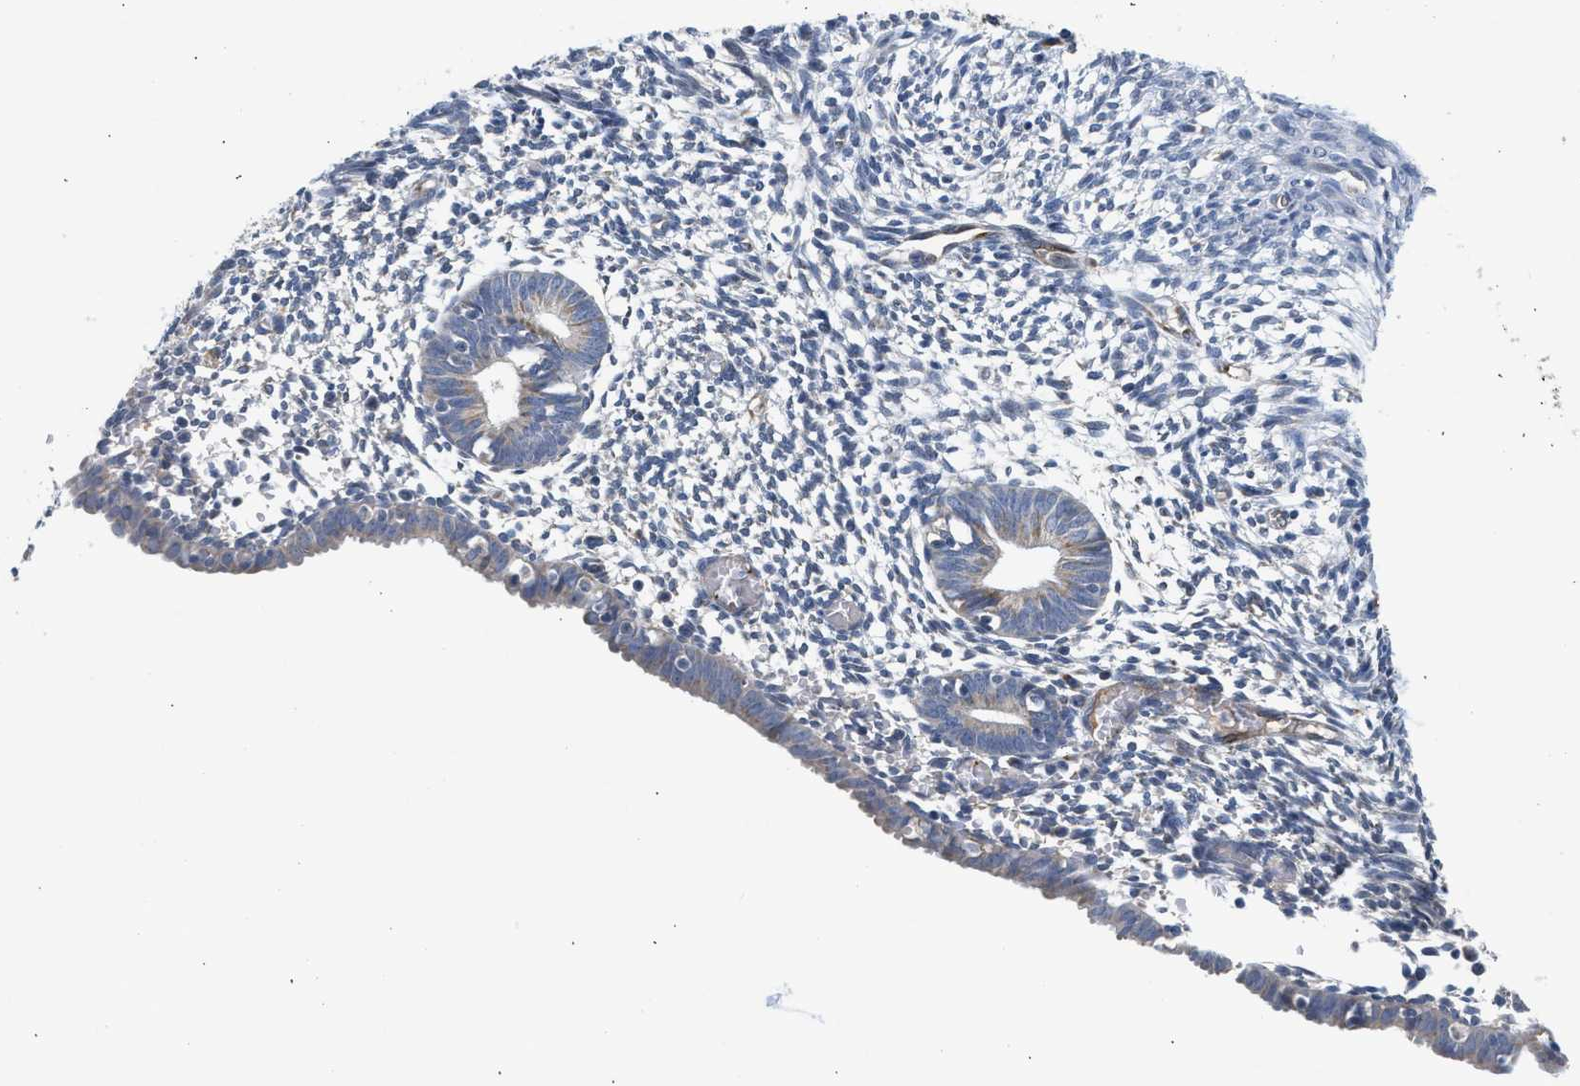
{"staining": {"intensity": "negative", "quantity": "none", "location": "none"}, "tissue": "endometrium", "cell_type": "Cells in endometrial stroma", "image_type": "normal", "snomed": [{"axis": "morphology", "description": "Normal tissue, NOS"}, {"axis": "morphology", "description": "Atrophy, NOS"}, {"axis": "topography", "description": "Uterus"}, {"axis": "topography", "description": "Endometrium"}], "caption": "A high-resolution photomicrograph shows immunohistochemistry (IHC) staining of normal endometrium, which reveals no significant staining in cells in endometrial stroma.", "gene": "PIM1", "patient": {"sex": "female", "age": 68}}